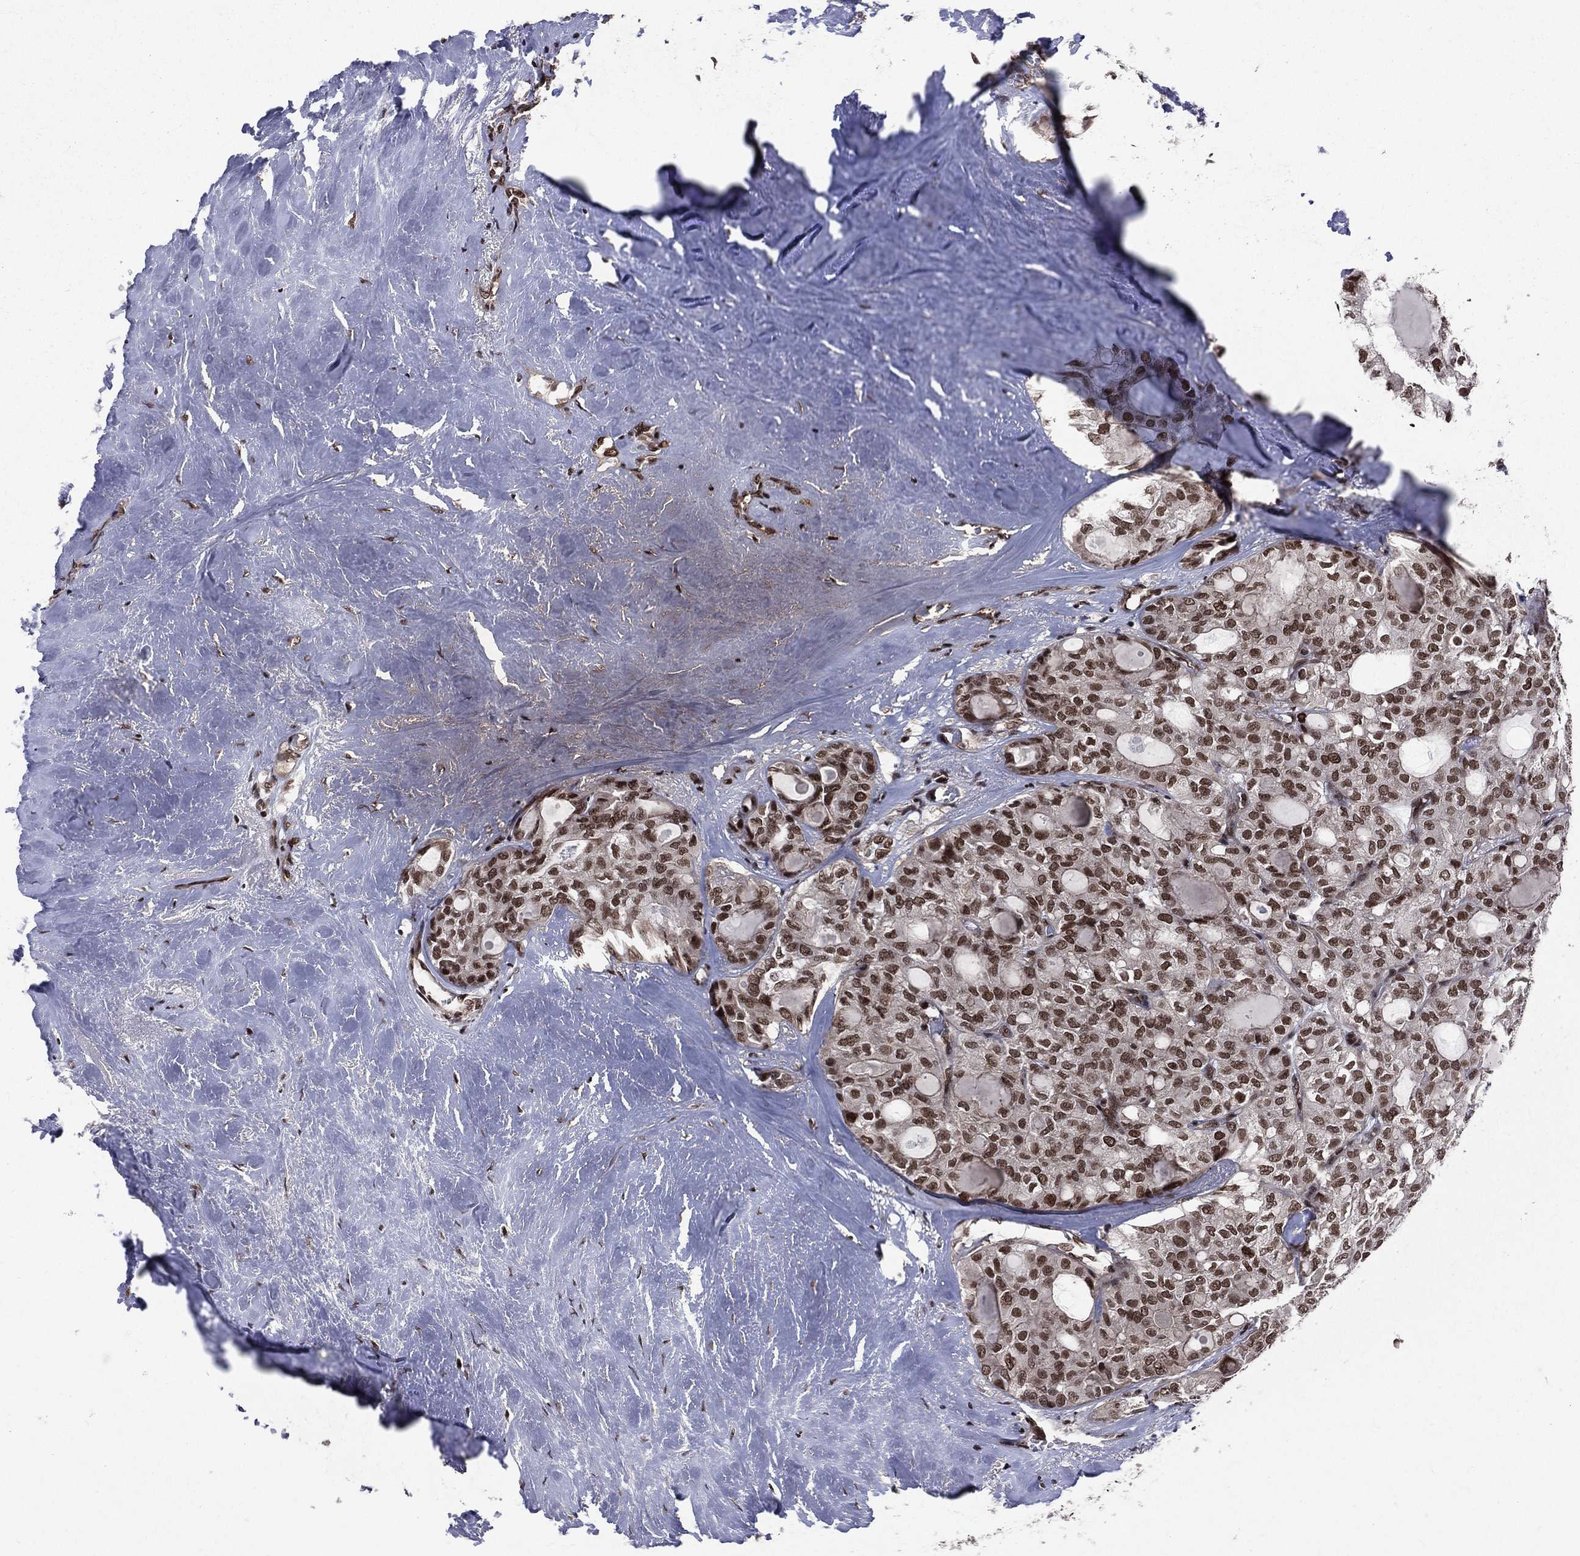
{"staining": {"intensity": "strong", "quantity": ">75%", "location": "nuclear"}, "tissue": "thyroid cancer", "cell_type": "Tumor cells", "image_type": "cancer", "snomed": [{"axis": "morphology", "description": "Follicular adenoma carcinoma, NOS"}, {"axis": "topography", "description": "Thyroid gland"}], "caption": "Thyroid follicular adenoma carcinoma stained for a protein shows strong nuclear positivity in tumor cells. (brown staining indicates protein expression, while blue staining denotes nuclei).", "gene": "SMC3", "patient": {"sex": "male", "age": 75}}